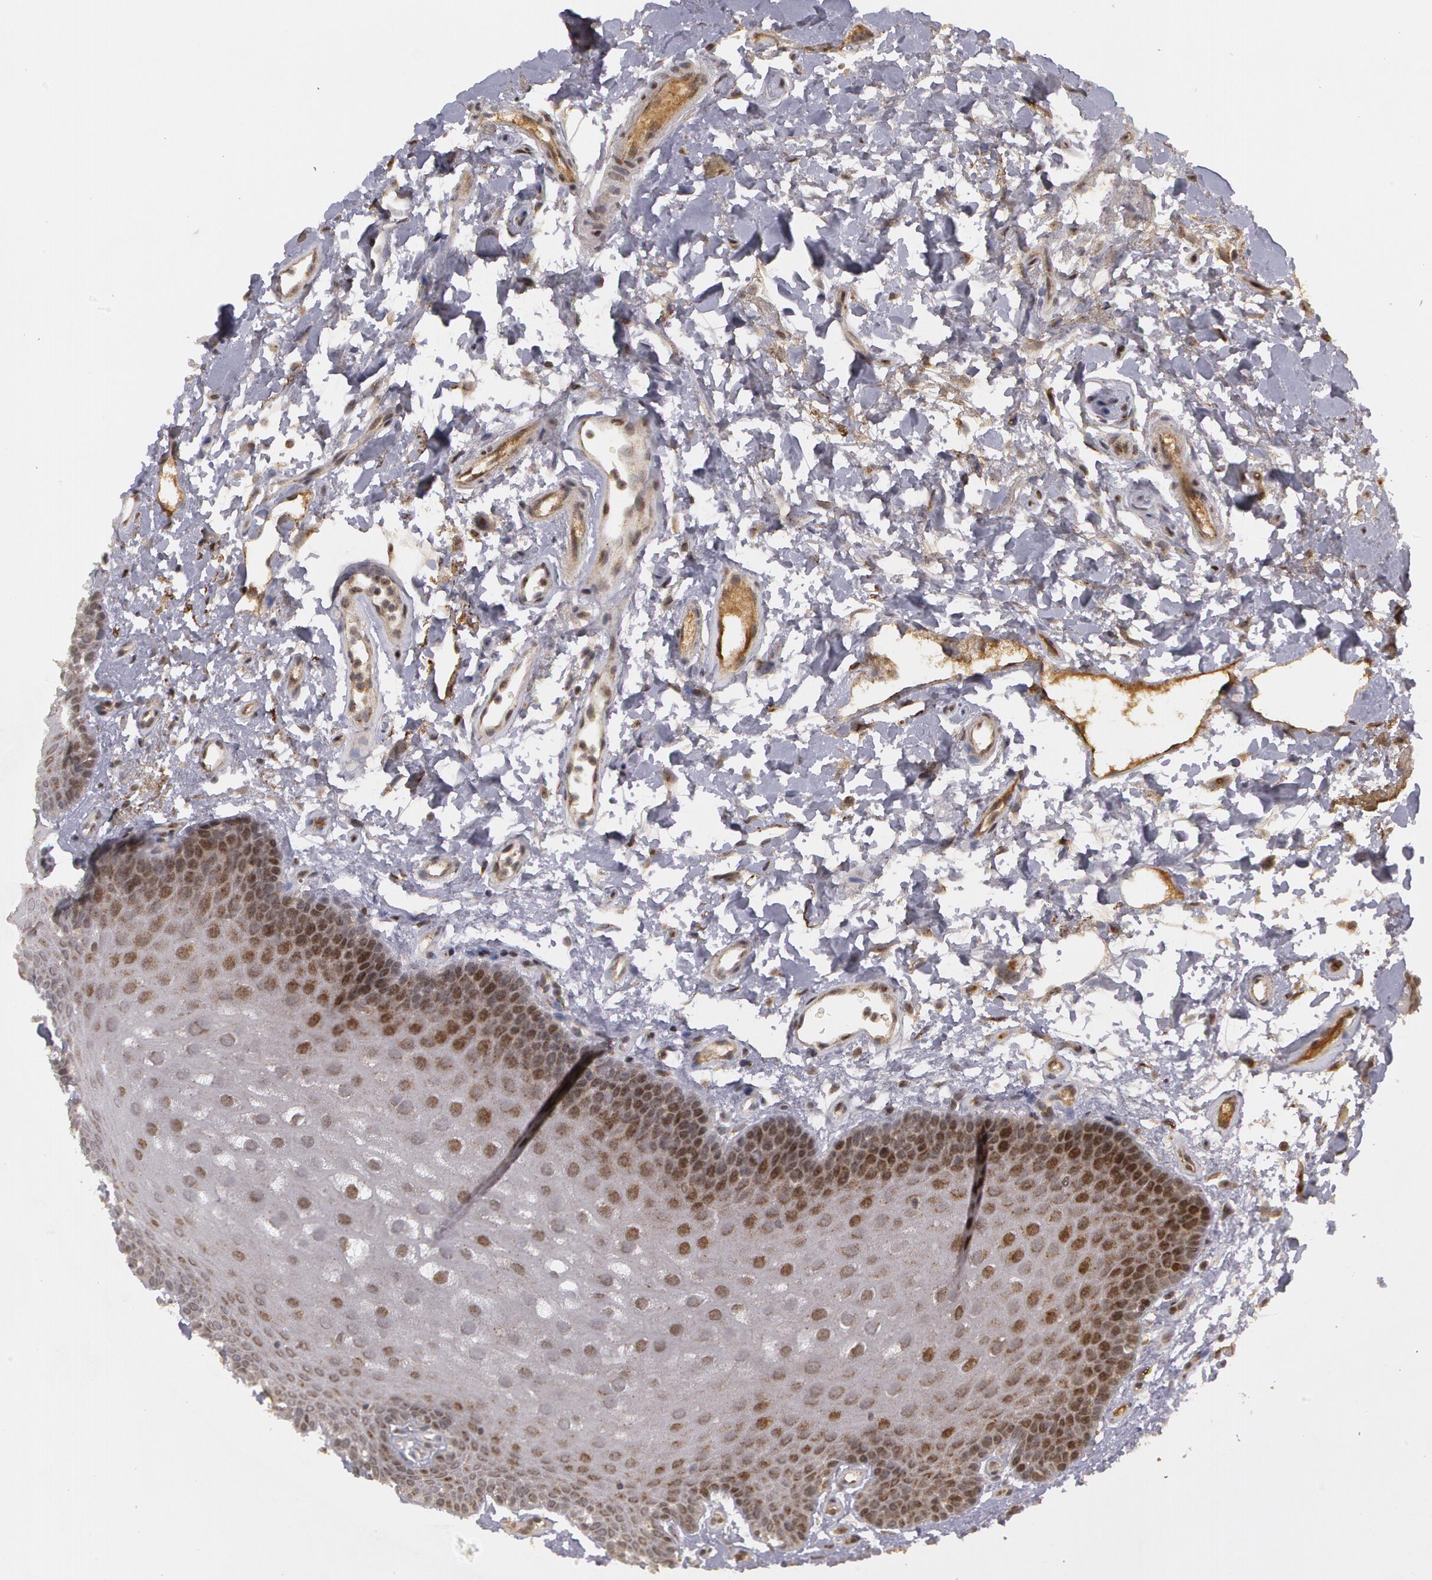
{"staining": {"intensity": "moderate", "quantity": "<25%", "location": "nuclear"}, "tissue": "oral mucosa", "cell_type": "Squamous epithelial cells", "image_type": "normal", "snomed": [{"axis": "morphology", "description": "Normal tissue, NOS"}, {"axis": "topography", "description": "Oral tissue"}], "caption": "Human oral mucosa stained for a protein (brown) shows moderate nuclear positive positivity in approximately <25% of squamous epithelial cells.", "gene": "STX5", "patient": {"sex": "male", "age": 62}}